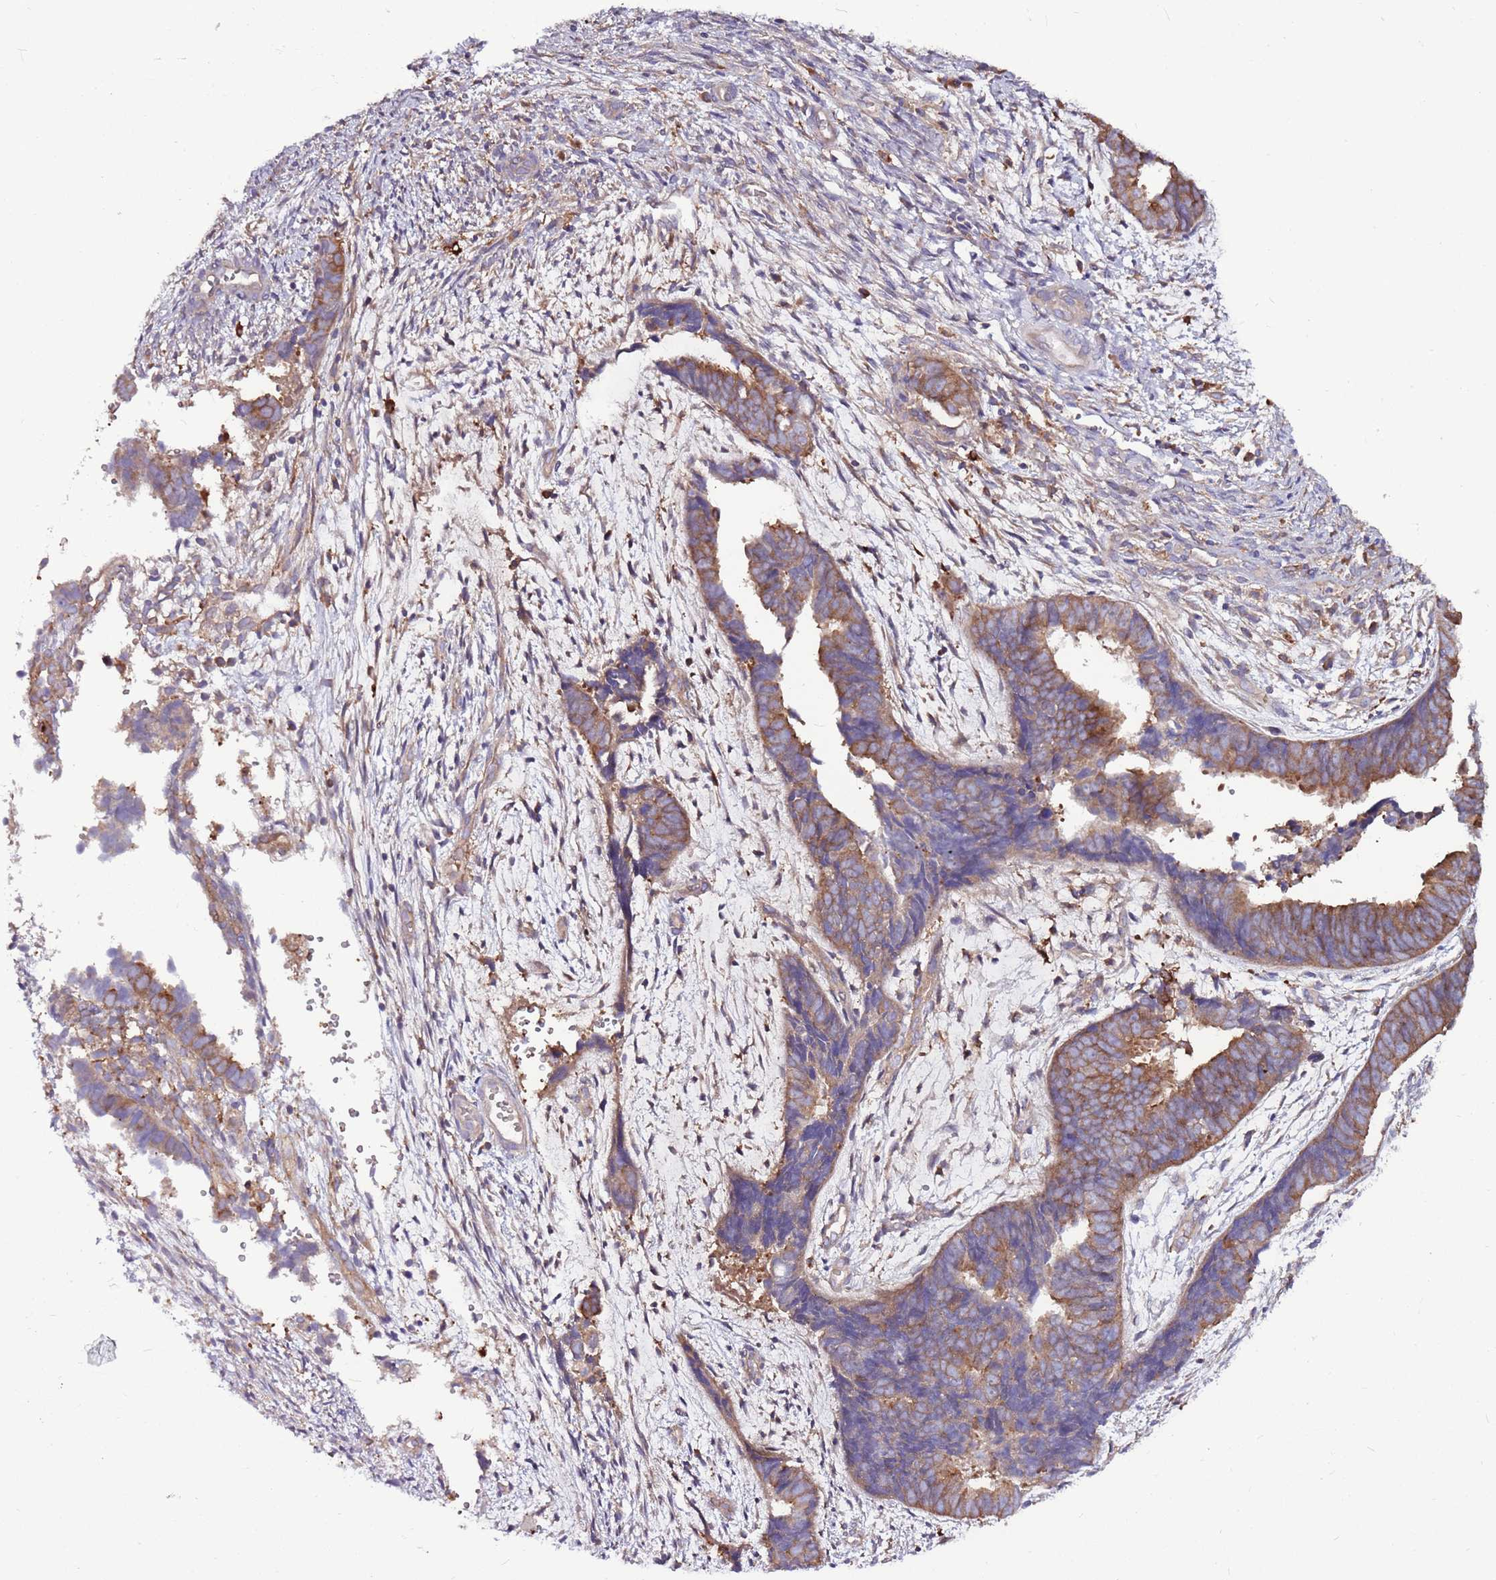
{"staining": {"intensity": "moderate", "quantity": ">75%", "location": "cytoplasmic/membranous"}, "tissue": "endometrial cancer", "cell_type": "Tumor cells", "image_type": "cancer", "snomed": [{"axis": "morphology", "description": "Adenocarcinoma, NOS"}, {"axis": "topography", "description": "Endometrium"}], "caption": "Immunohistochemical staining of human endometrial cancer (adenocarcinoma) shows medium levels of moderate cytoplasmic/membranous positivity in about >75% of tumor cells.", "gene": "ATXN2L", "patient": {"sex": "female", "age": 75}}